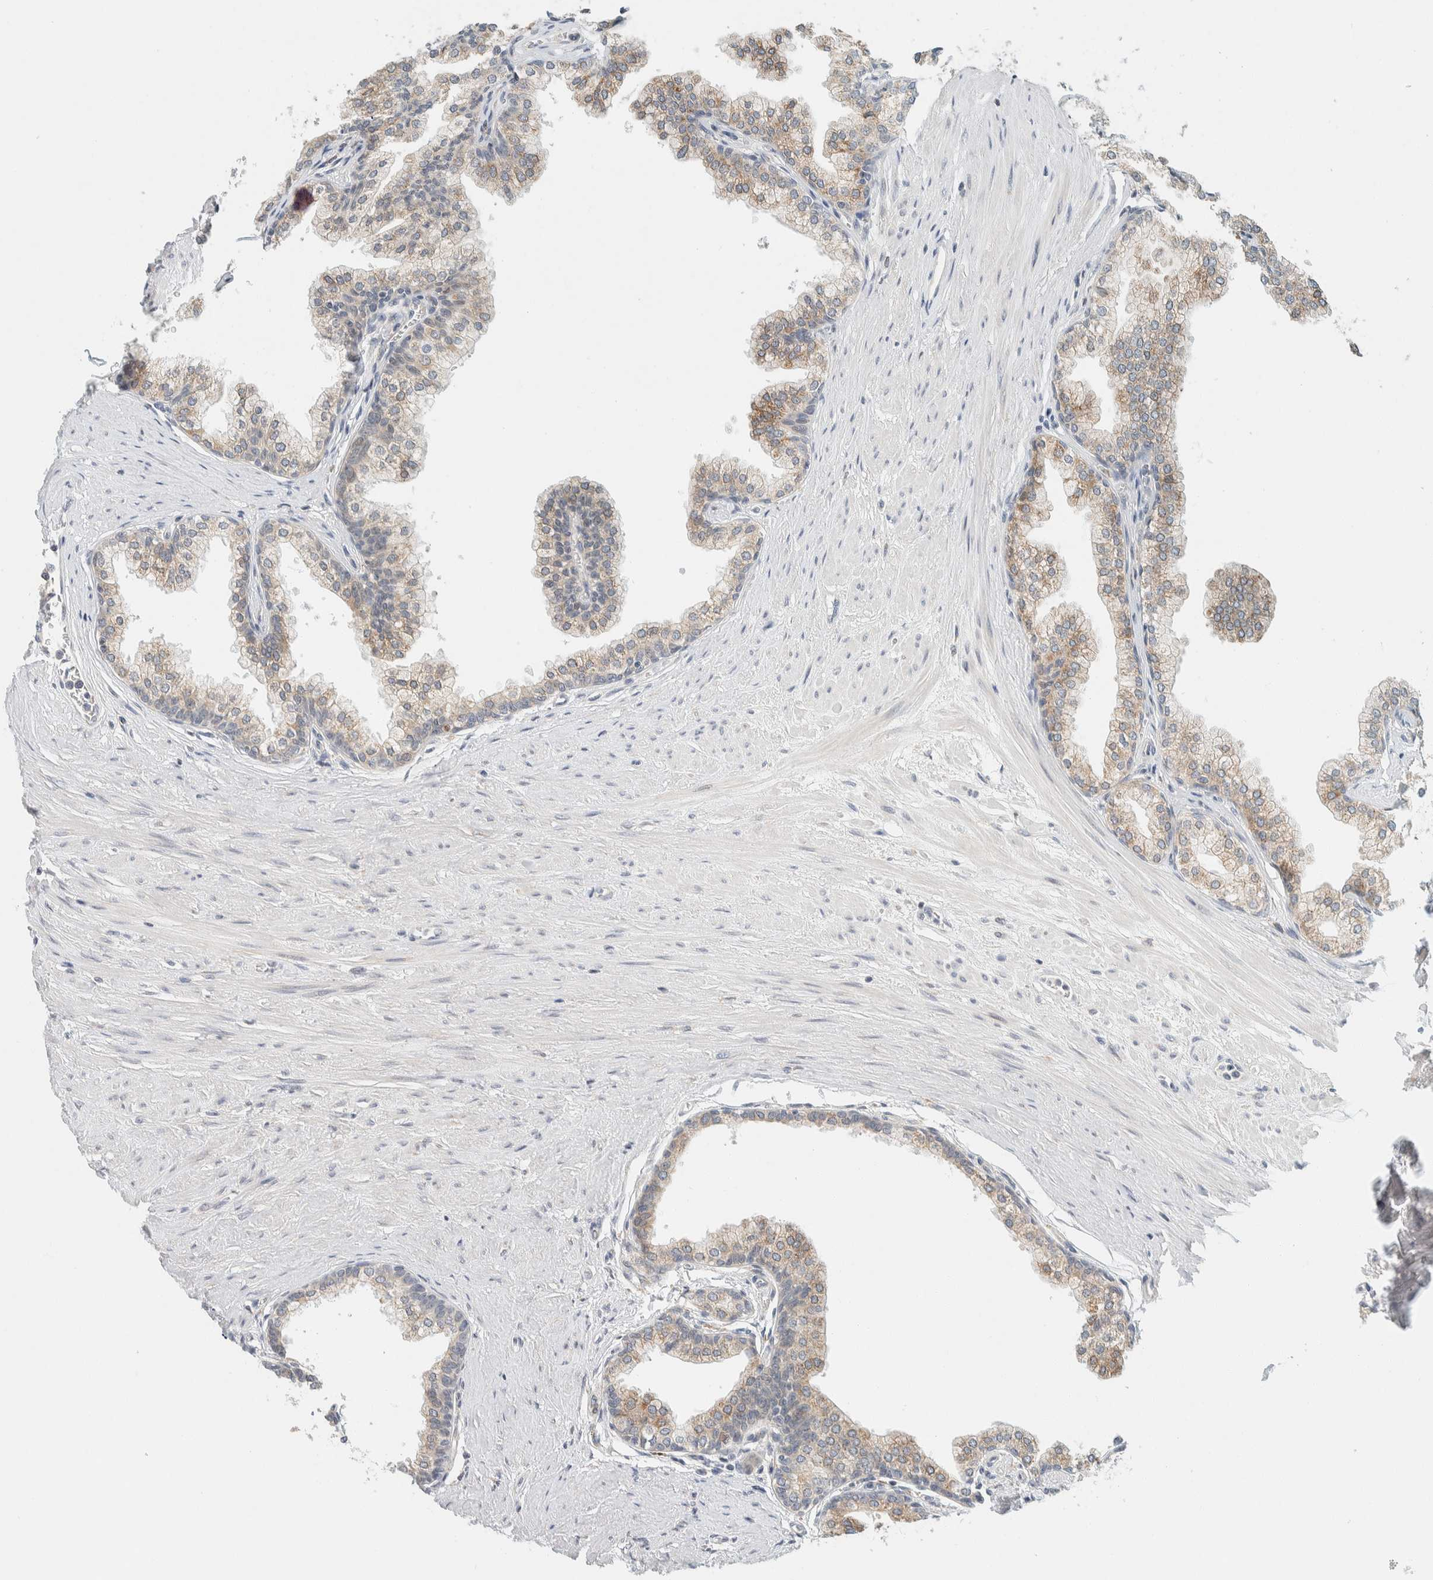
{"staining": {"intensity": "weak", "quantity": ">75%", "location": "cytoplasmic/membranous"}, "tissue": "prostate", "cell_type": "Glandular cells", "image_type": "normal", "snomed": [{"axis": "morphology", "description": "Normal tissue, NOS"}, {"axis": "morphology", "description": "Urothelial carcinoma, Low grade"}, {"axis": "topography", "description": "Urinary bladder"}, {"axis": "topography", "description": "Prostate"}], "caption": "Immunohistochemical staining of normal human prostate demonstrates low levels of weak cytoplasmic/membranous expression in approximately >75% of glandular cells.", "gene": "SUMF2", "patient": {"sex": "male", "age": 60}}